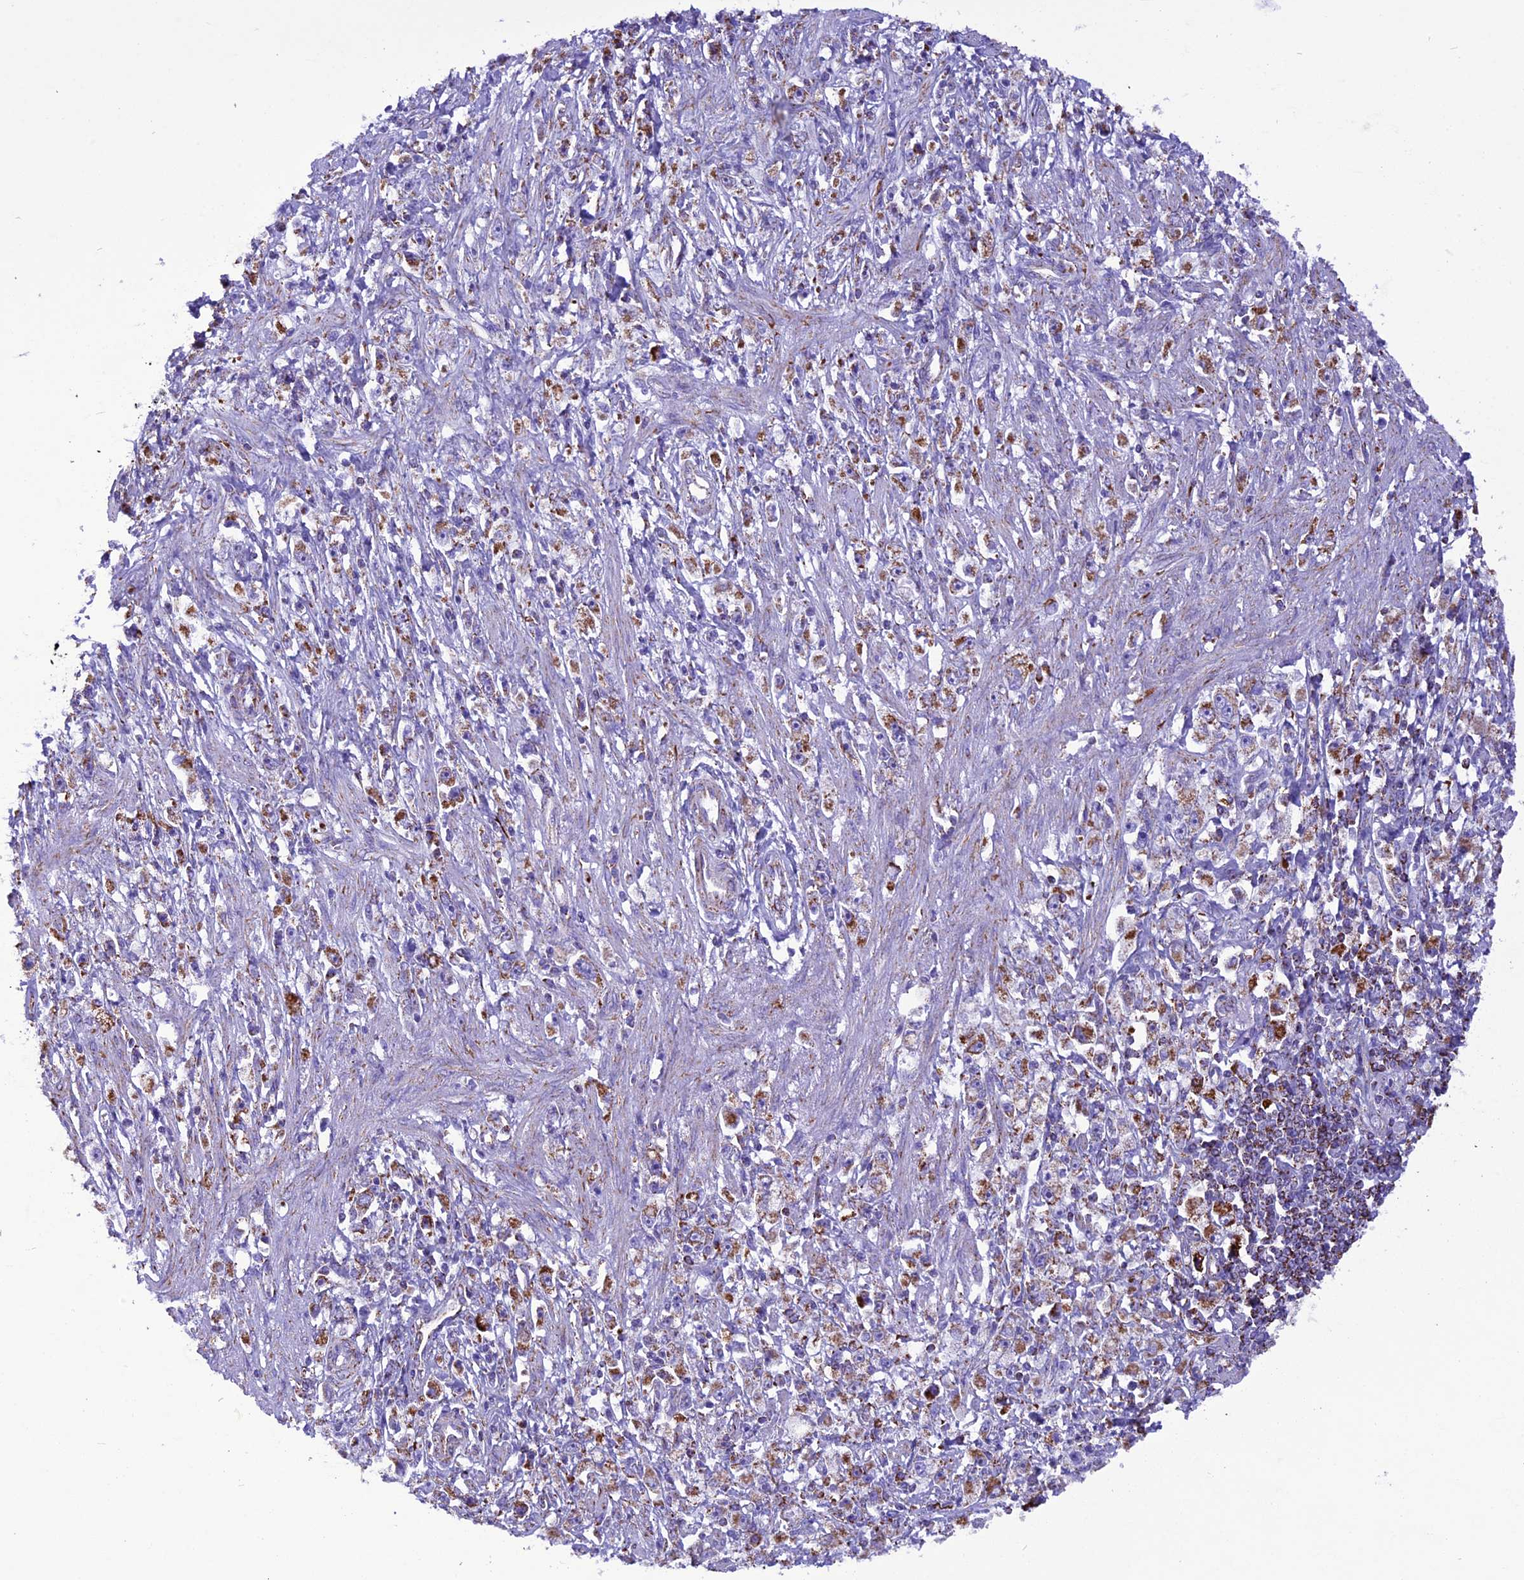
{"staining": {"intensity": "strong", "quantity": "<25%", "location": "cytoplasmic/membranous"}, "tissue": "stomach cancer", "cell_type": "Tumor cells", "image_type": "cancer", "snomed": [{"axis": "morphology", "description": "Adenocarcinoma, NOS"}, {"axis": "topography", "description": "Stomach"}], "caption": "A brown stain highlights strong cytoplasmic/membranous positivity of a protein in stomach adenocarcinoma tumor cells.", "gene": "ICA1L", "patient": {"sex": "female", "age": 59}}